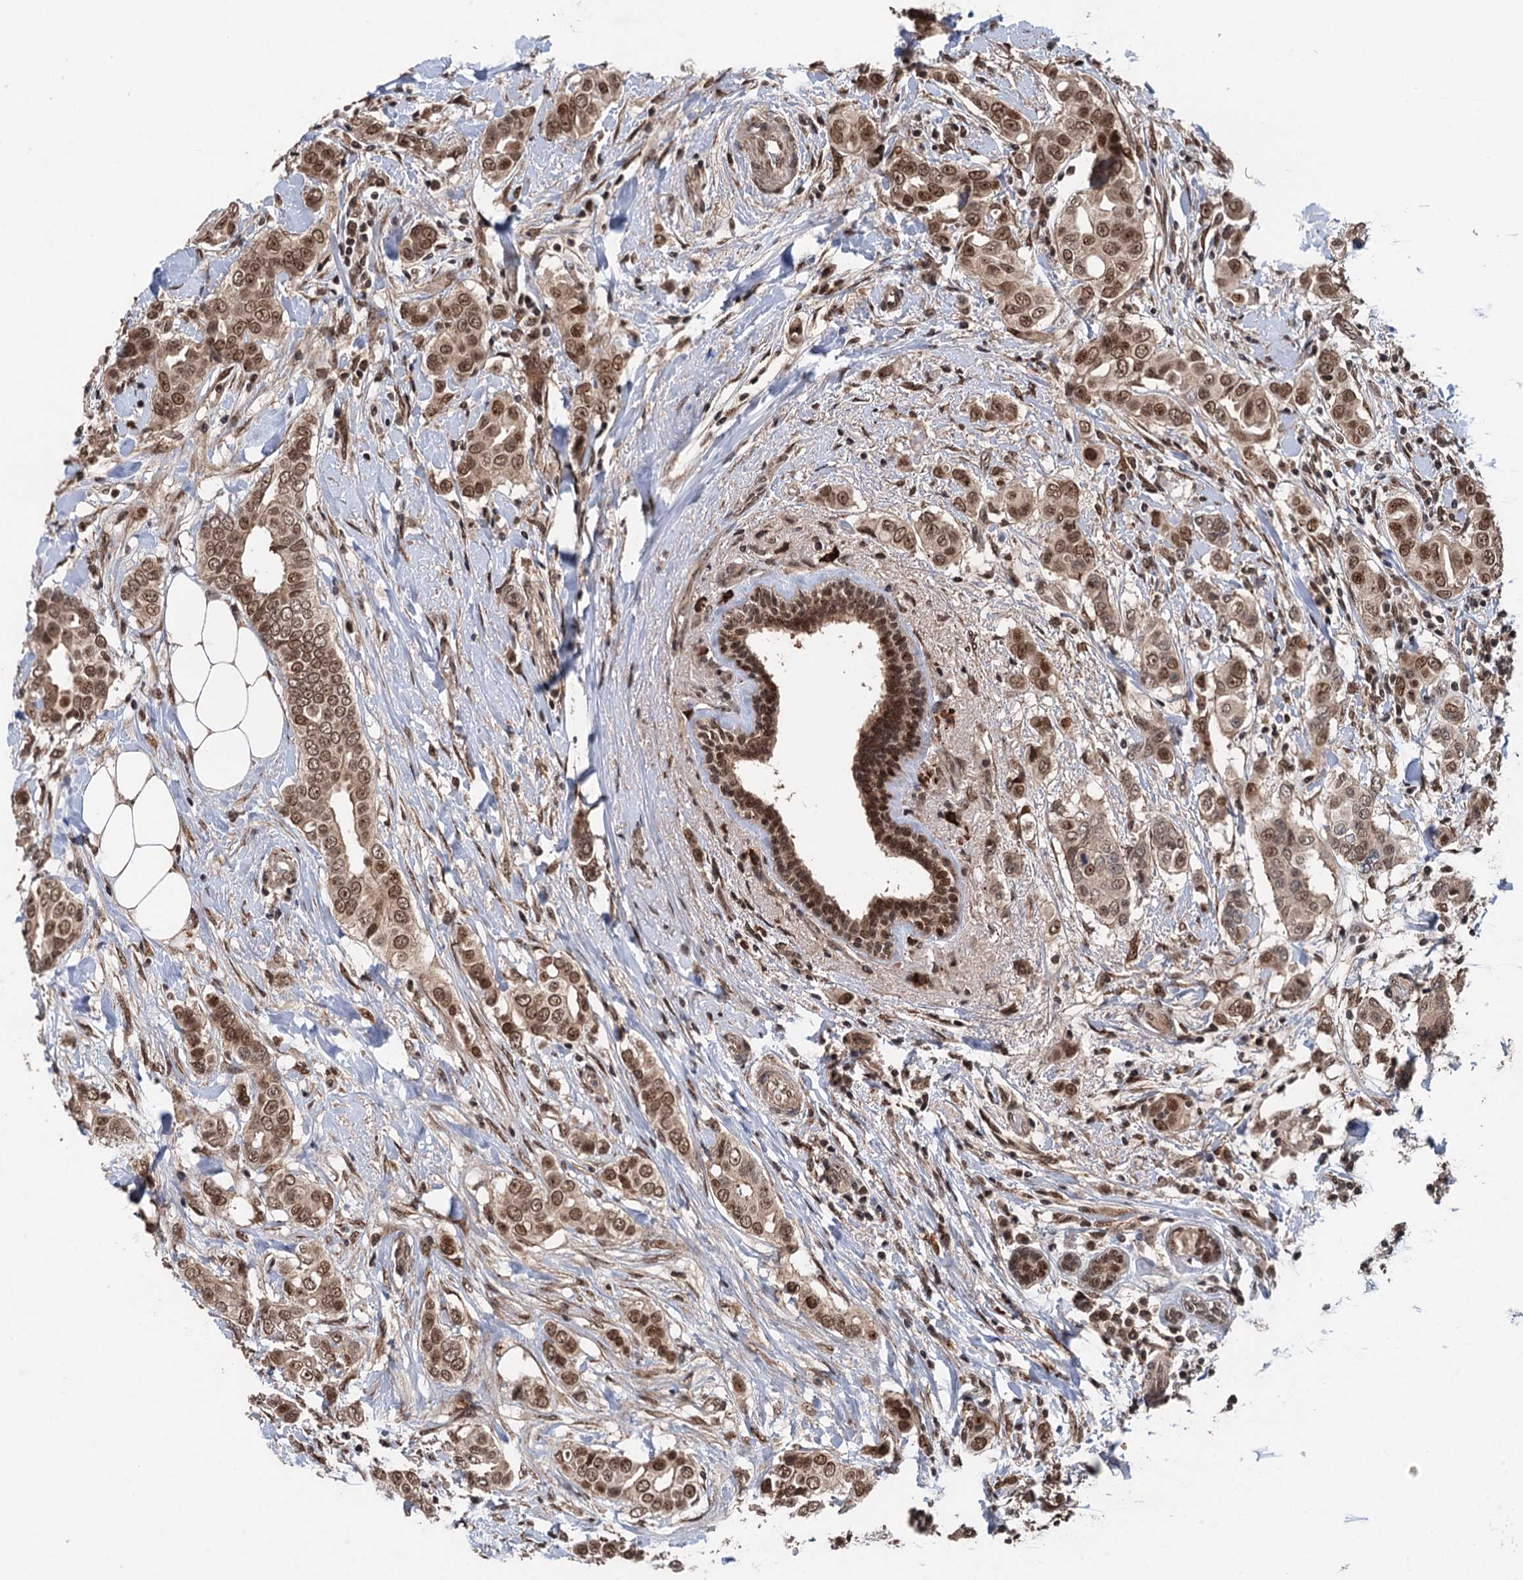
{"staining": {"intensity": "moderate", "quantity": ">75%", "location": "cytoplasmic/membranous,nuclear"}, "tissue": "breast cancer", "cell_type": "Tumor cells", "image_type": "cancer", "snomed": [{"axis": "morphology", "description": "Lobular carcinoma"}, {"axis": "topography", "description": "Breast"}], "caption": "This is a histology image of immunohistochemistry staining of lobular carcinoma (breast), which shows moderate staining in the cytoplasmic/membranous and nuclear of tumor cells.", "gene": "RASSF4", "patient": {"sex": "female", "age": 51}}